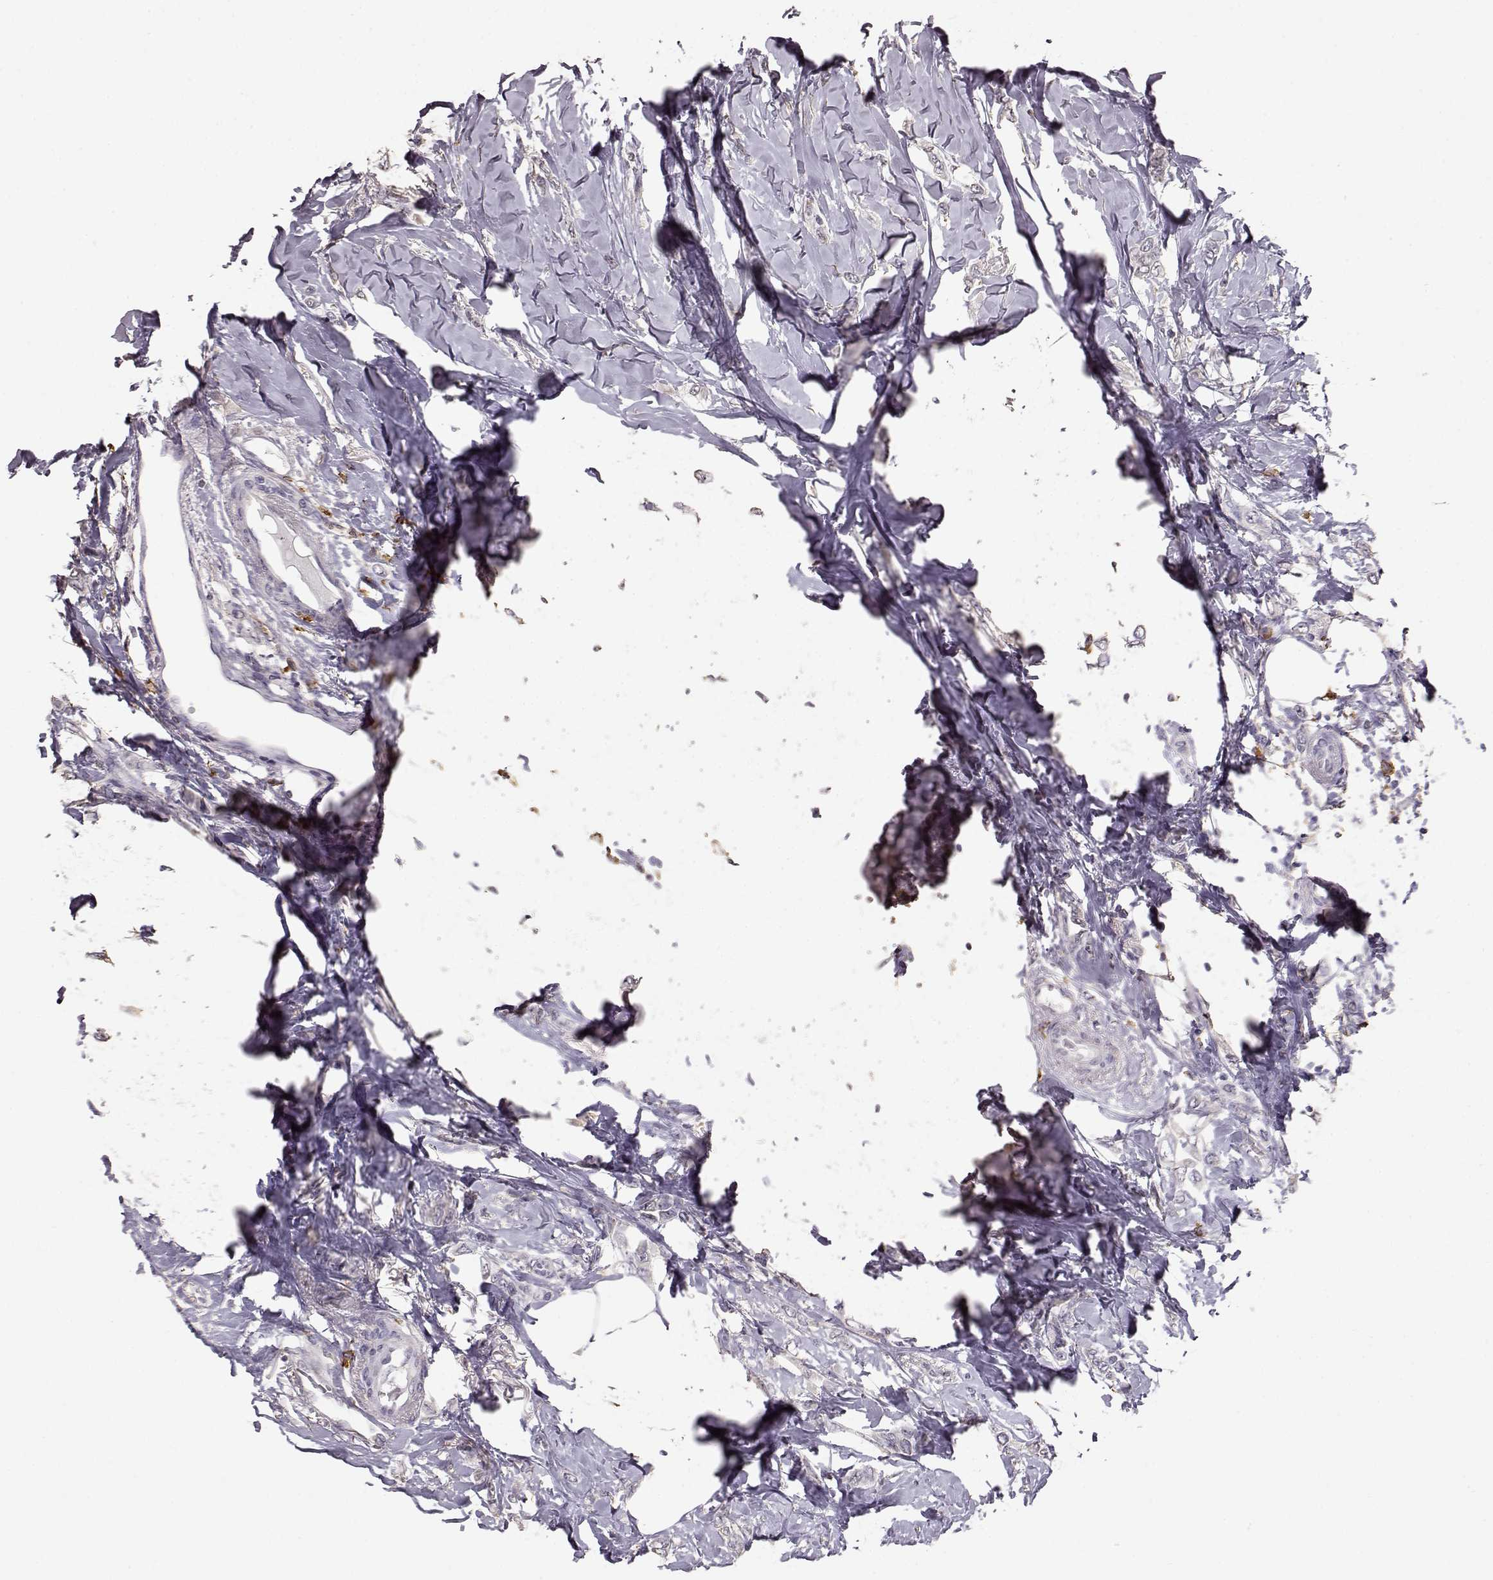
{"staining": {"intensity": "negative", "quantity": "none", "location": "none"}, "tissue": "breast cancer", "cell_type": "Tumor cells", "image_type": "cancer", "snomed": [{"axis": "morphology", "description": "Lobular carcinoma"}, {"axis": "topography", "description": "Breast"}], "caption": "The micrograph demonstrates no staining of tumor cells in lobular carcinoma (breast).", "gene": "GABRG3", "patient": {"sex": "female", "age": 66}}